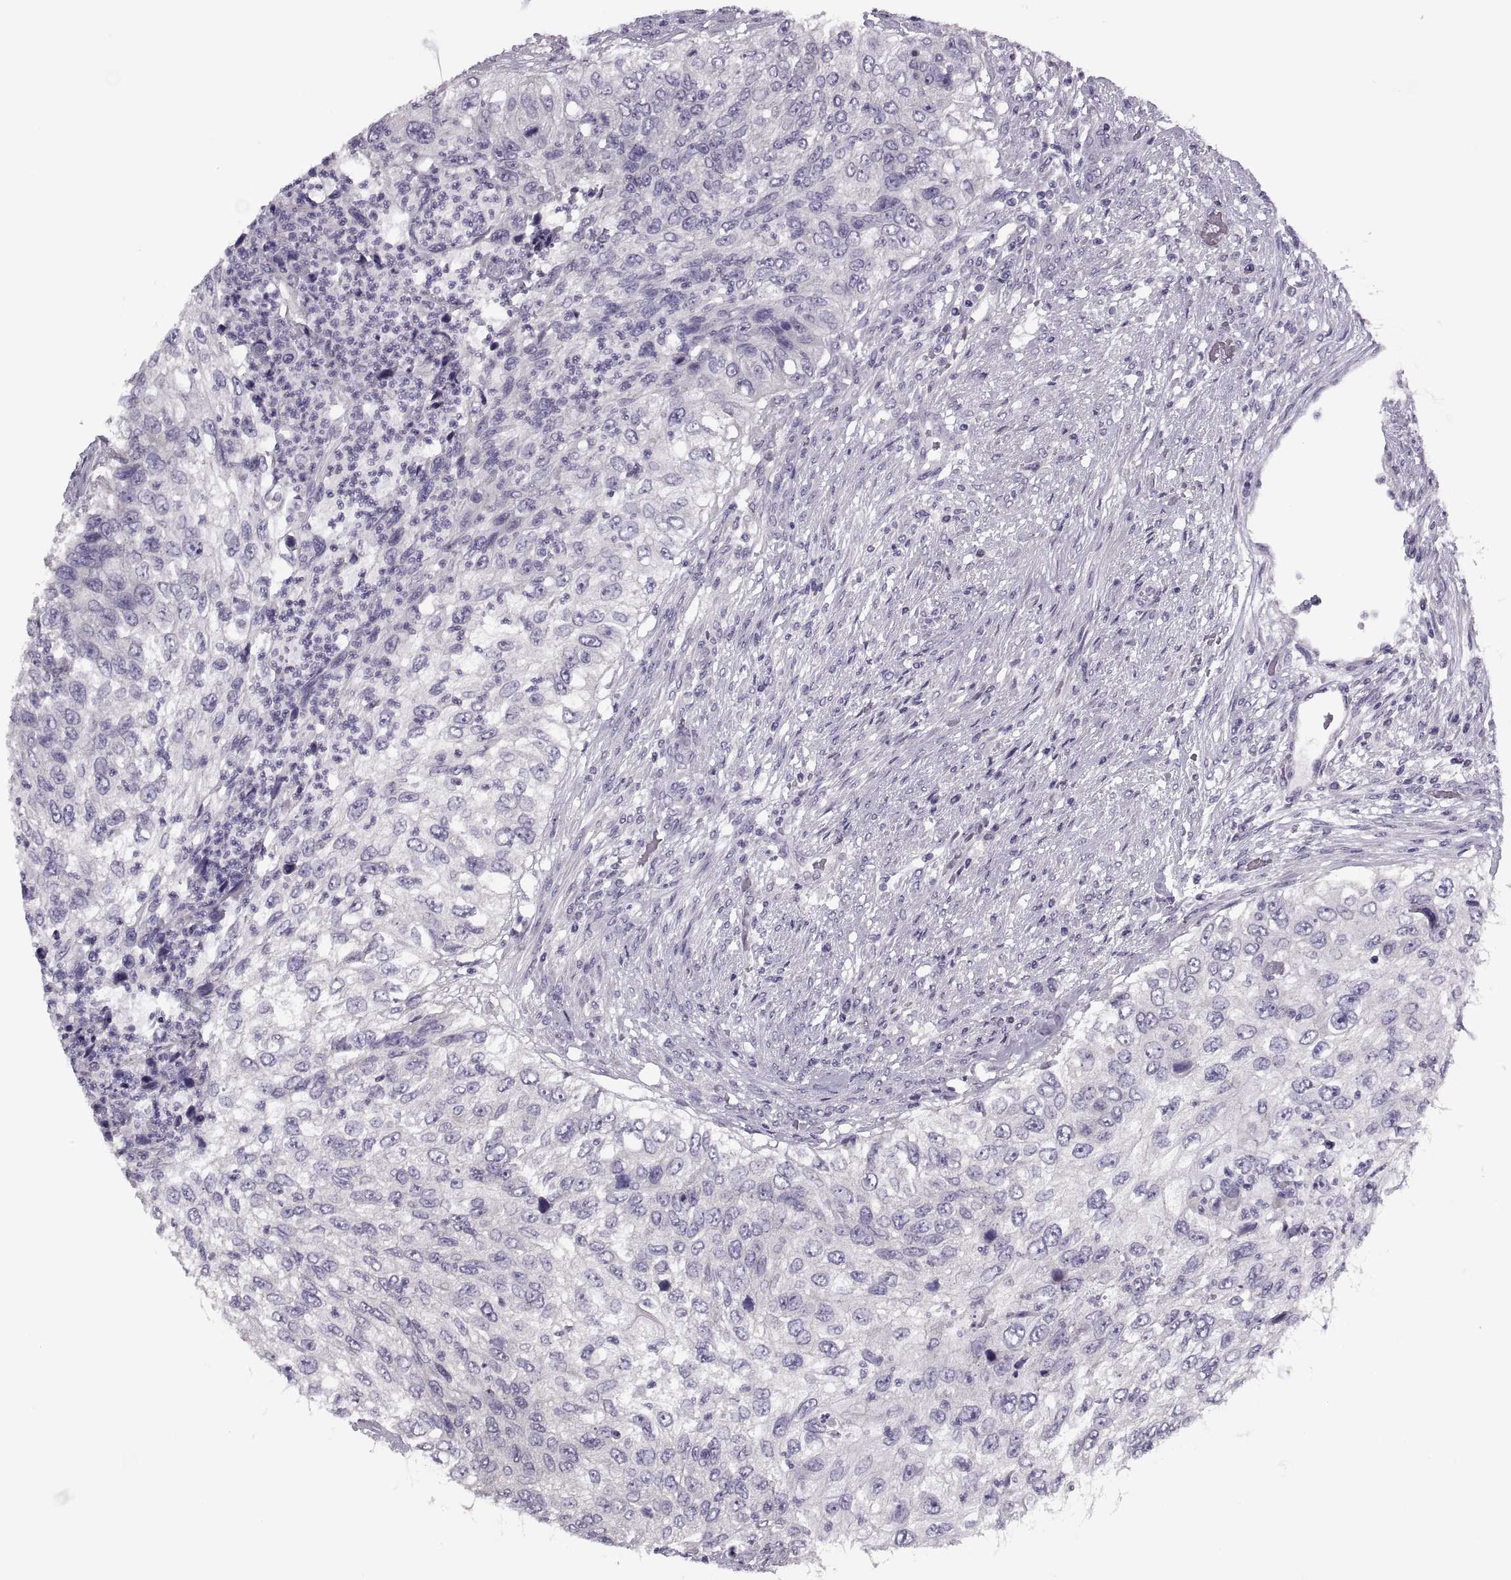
{"staining": {"intensity": "negative", "quantity": "none", "location": "none"}, "tissue": "urothelial cancer", "cell_type": "Tumor cells", "image_type": "cancer", "snomed": [{"axis": "morphology", "description": "Urothelial carcinoma, High grade"}, {"axis": "topography", "description": "Urinary bladder"}], "caption": "Immunohistochemistry of urothelial cancer shows no staining in tumor cells.", "gene": "PRSS54", "patient": {"sex": "female", "age": 60}}